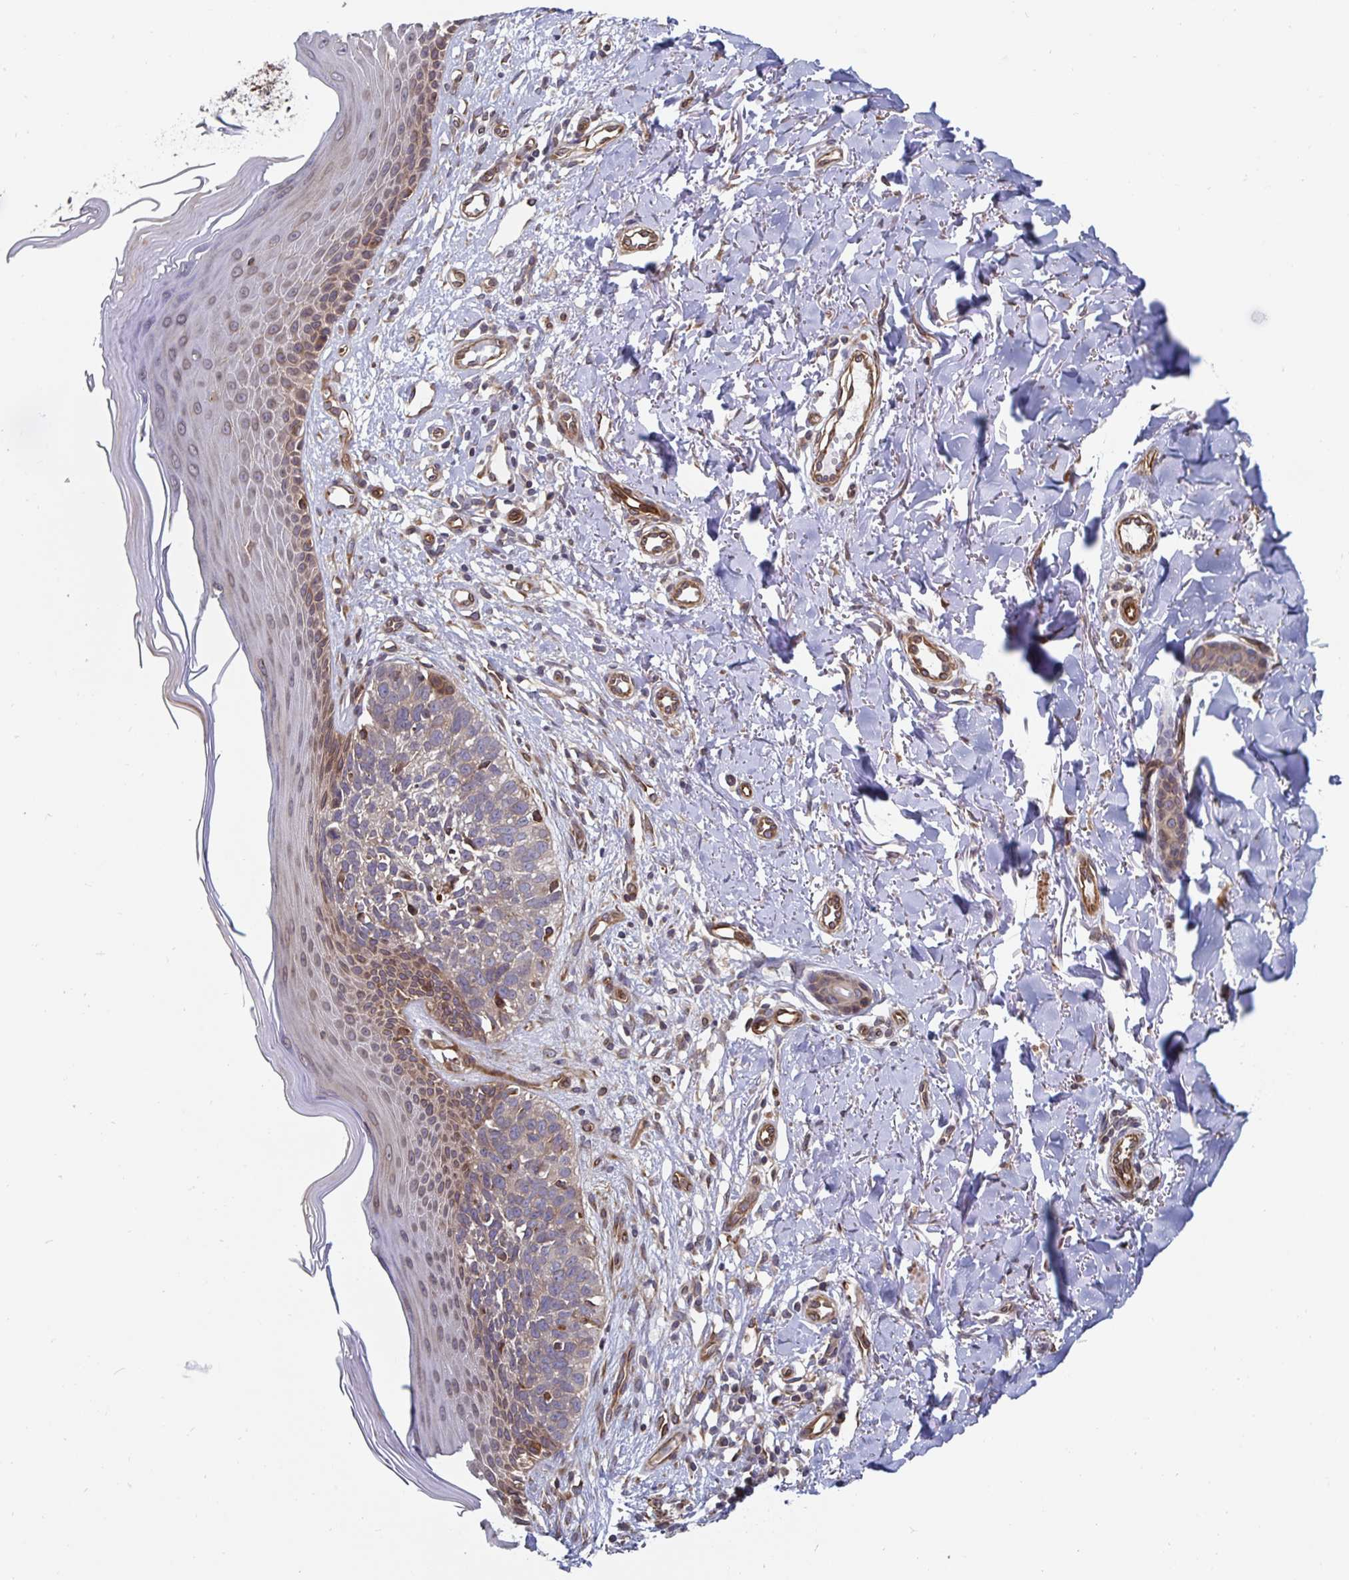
{"staining": {"intensity": "weak", "quantity": "25%-75%", "location": "cytoplasmic/membranous"}, "tissue": "skin cancer", "cell_type": "Tumor cells", "image_type": "cancer", "snomed": [{"axis": "morphology", "description": "Basal cell carcinoma"}, {"axis": "topography", "description": "Skin"}], "caption": "A brown stain highlights weak cytoplasmic/membranous positivity of a protein in human skin cancer (basal cell carcinoma) tumor cells.", "gene": "BCAP29", "patient": {"sex": "female", "age": 45}}